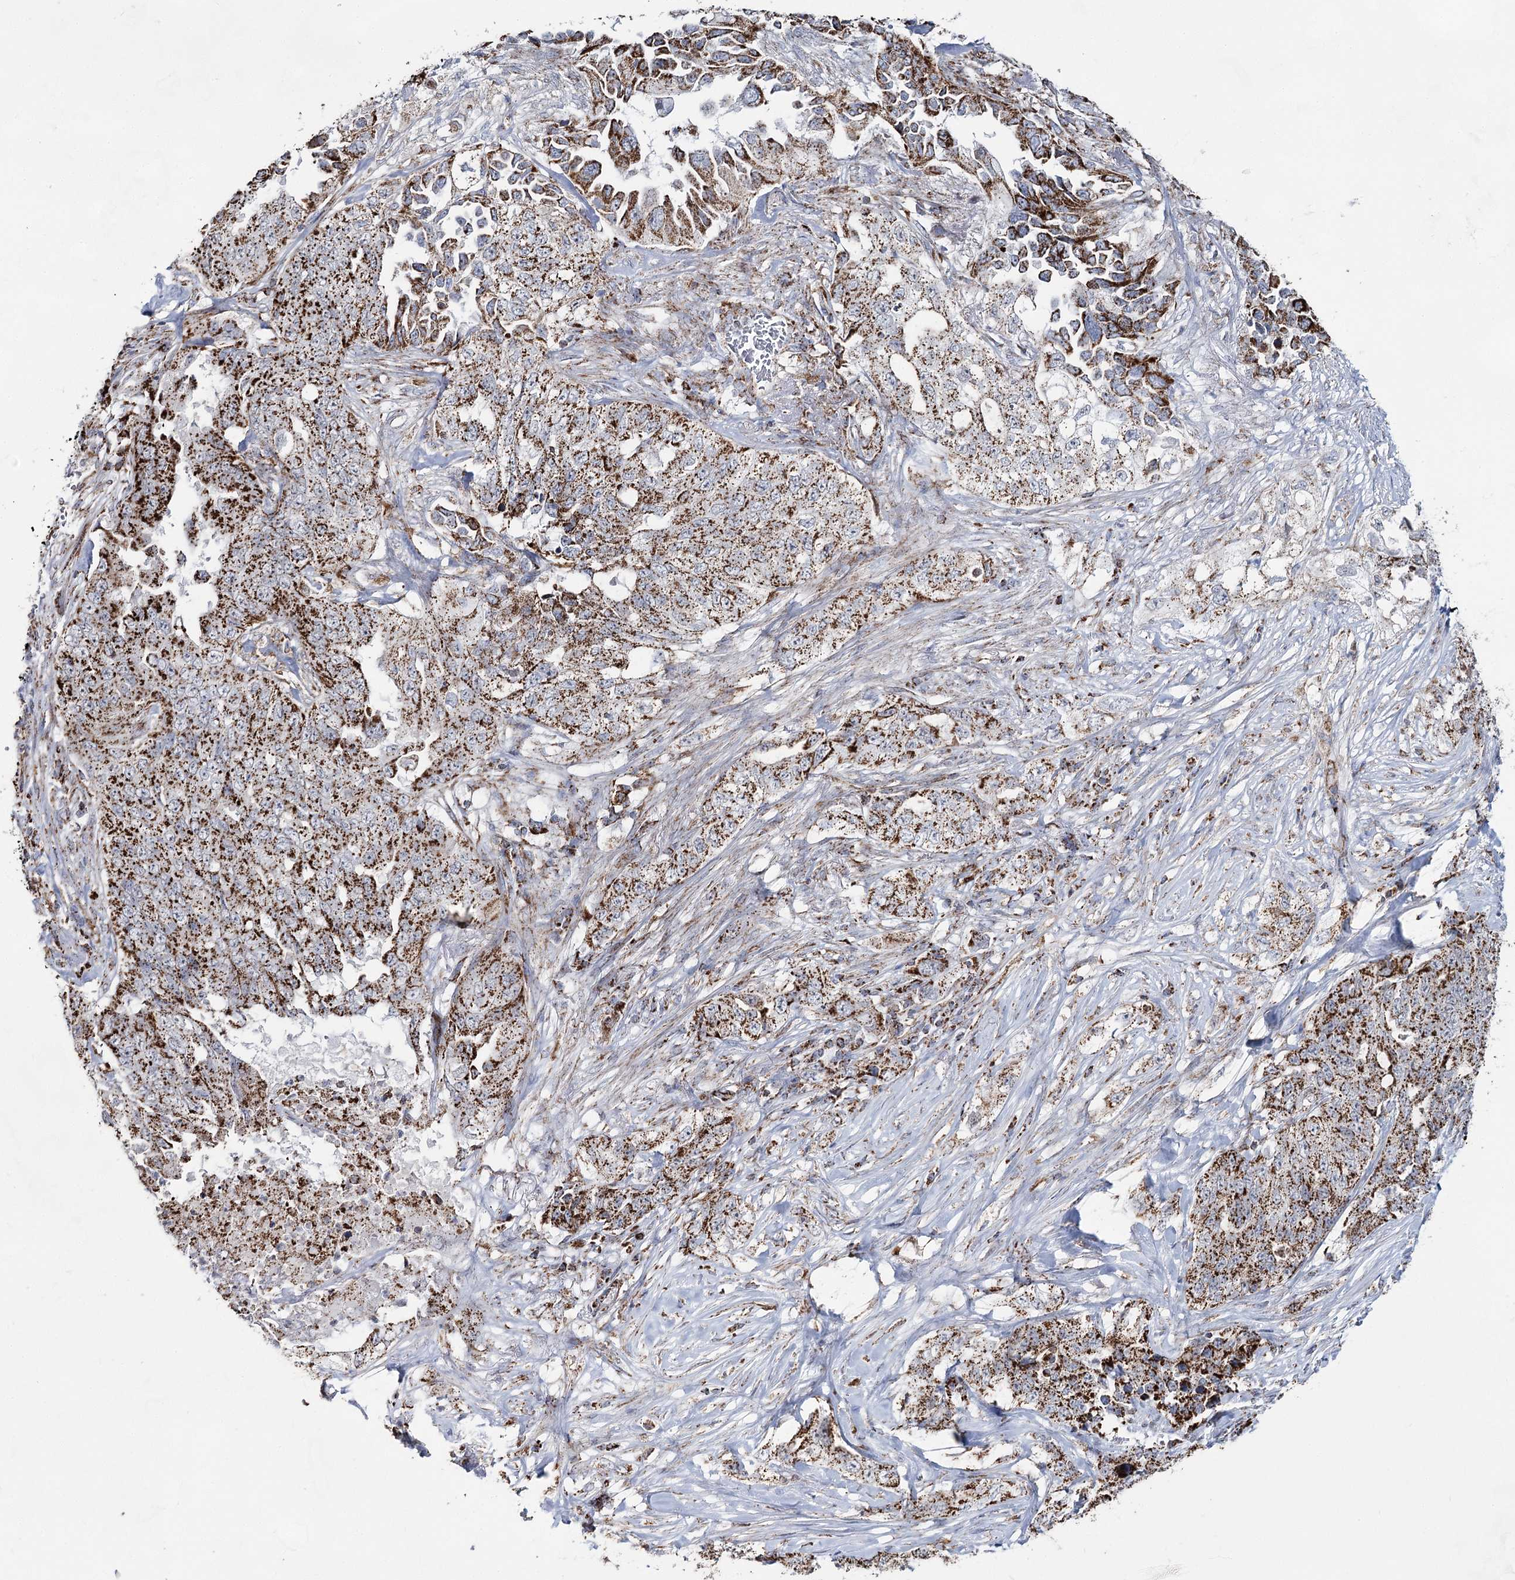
{"staining": {"intensity": "strong", "quantity": ">75%", "location": "cytoplasmic/membranous"}, "tissue": "lung cancer", "cell_type": "Tumor cells", "image_type": "cancer", "snomed": [{"axis": "morphology", "description": "Adenocarcinoma, NOS"}, {"axis": "topography", "description": "Lung"}], "caption": "Protein expression analysis of human adenocarcinoma (lung) reveals strong cytoplasmic/membranous positivity in about >75% of tumor cells.", "gene": "CWF19L1", "patient": {"sex": "female", "age": 51}}